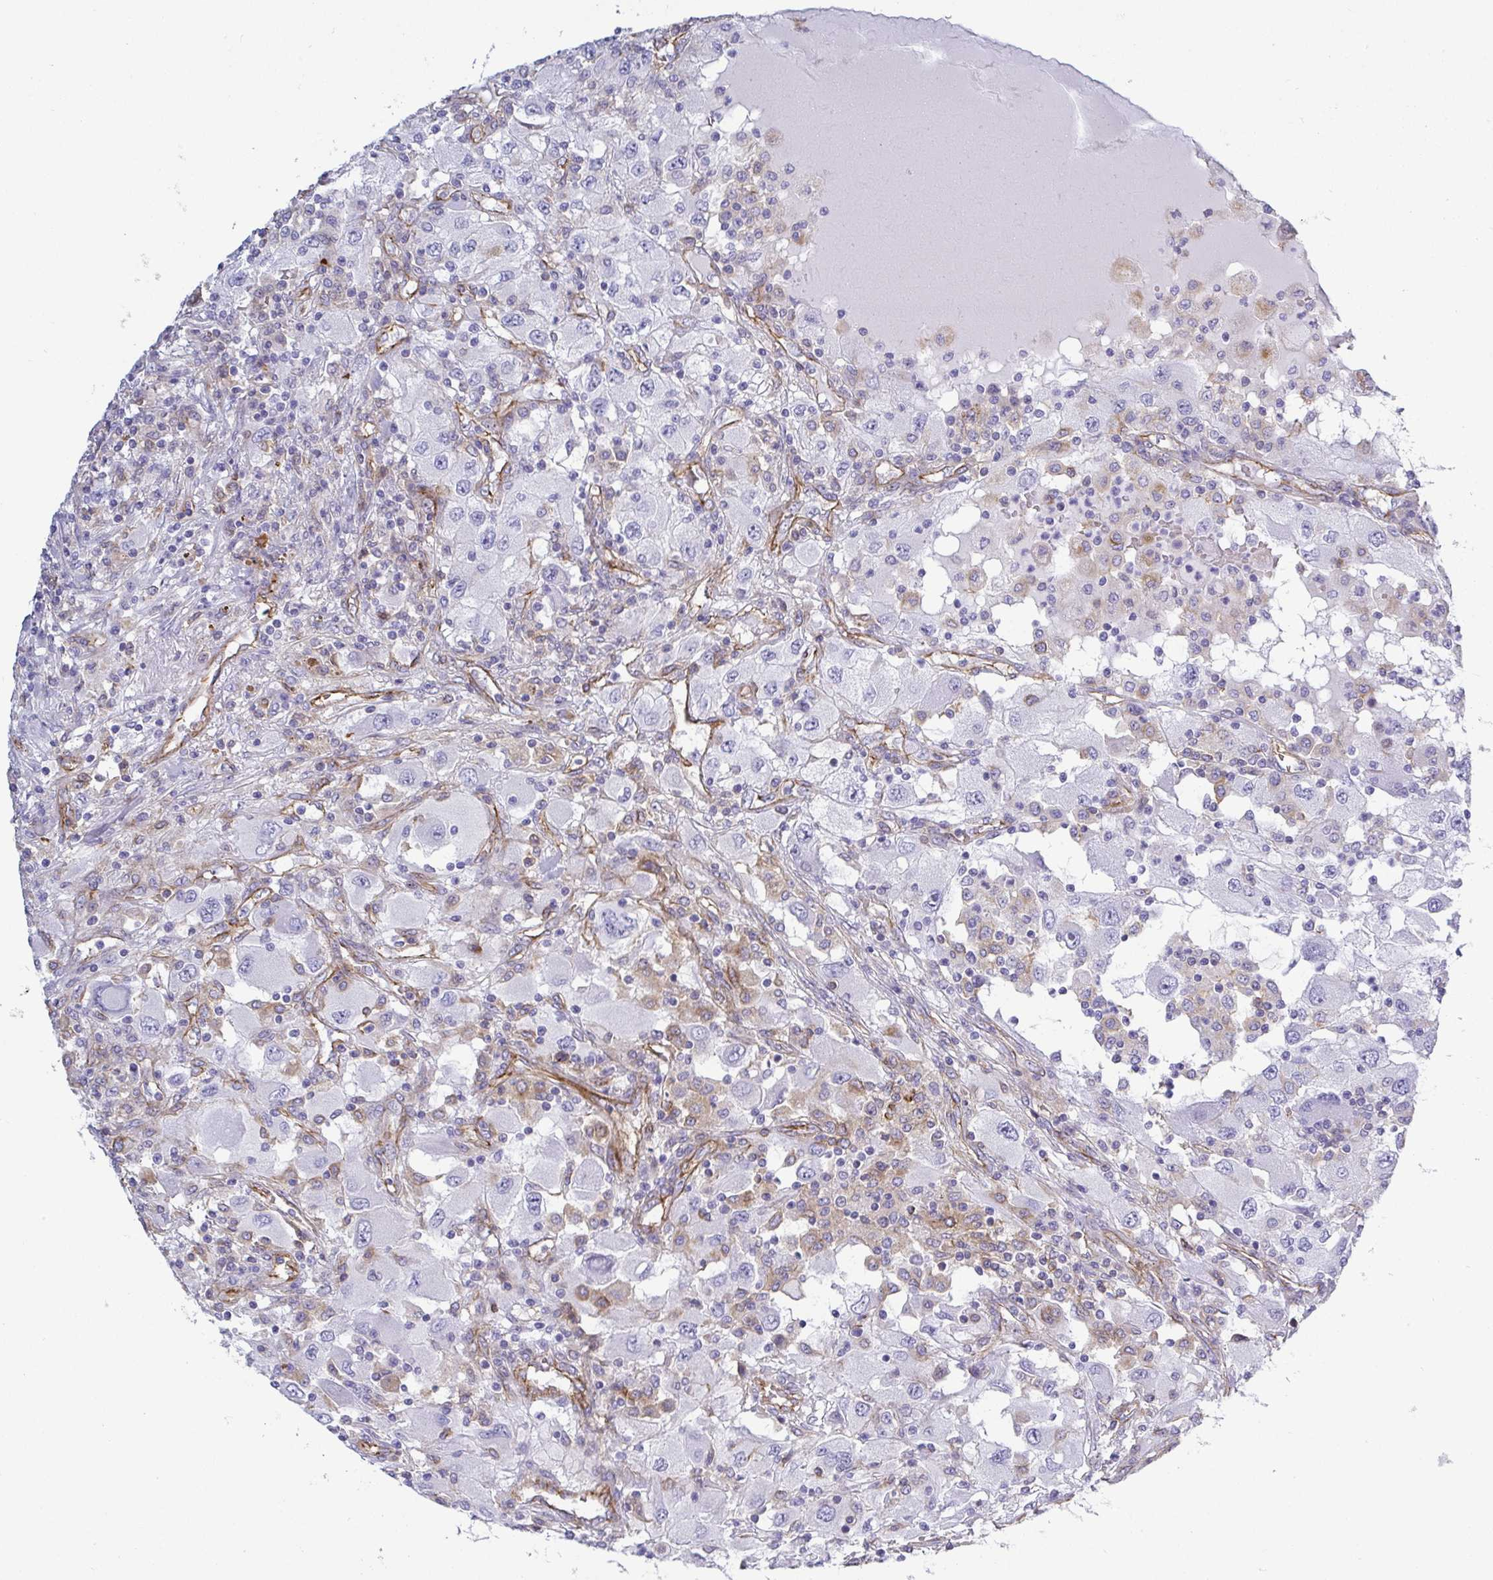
{"staining": {"intensity": "negative", "quantity": "none", "location": "none"}, "tissue": "renal cancer", "cell_type": "Tumor cells", "image_type": "cancer", "snomed": [{"axis": "morphology", "description": "Adenocarcinoma, NOS"}, {"axis": "topography", "description": "Kidney"}], "caption": "An IHC micrograph of renal cancer is shown. There is no staining in tumor cells of renal cancer.", "gene": "LIMA1", "patient": {"sex": "female", "age": 67}}